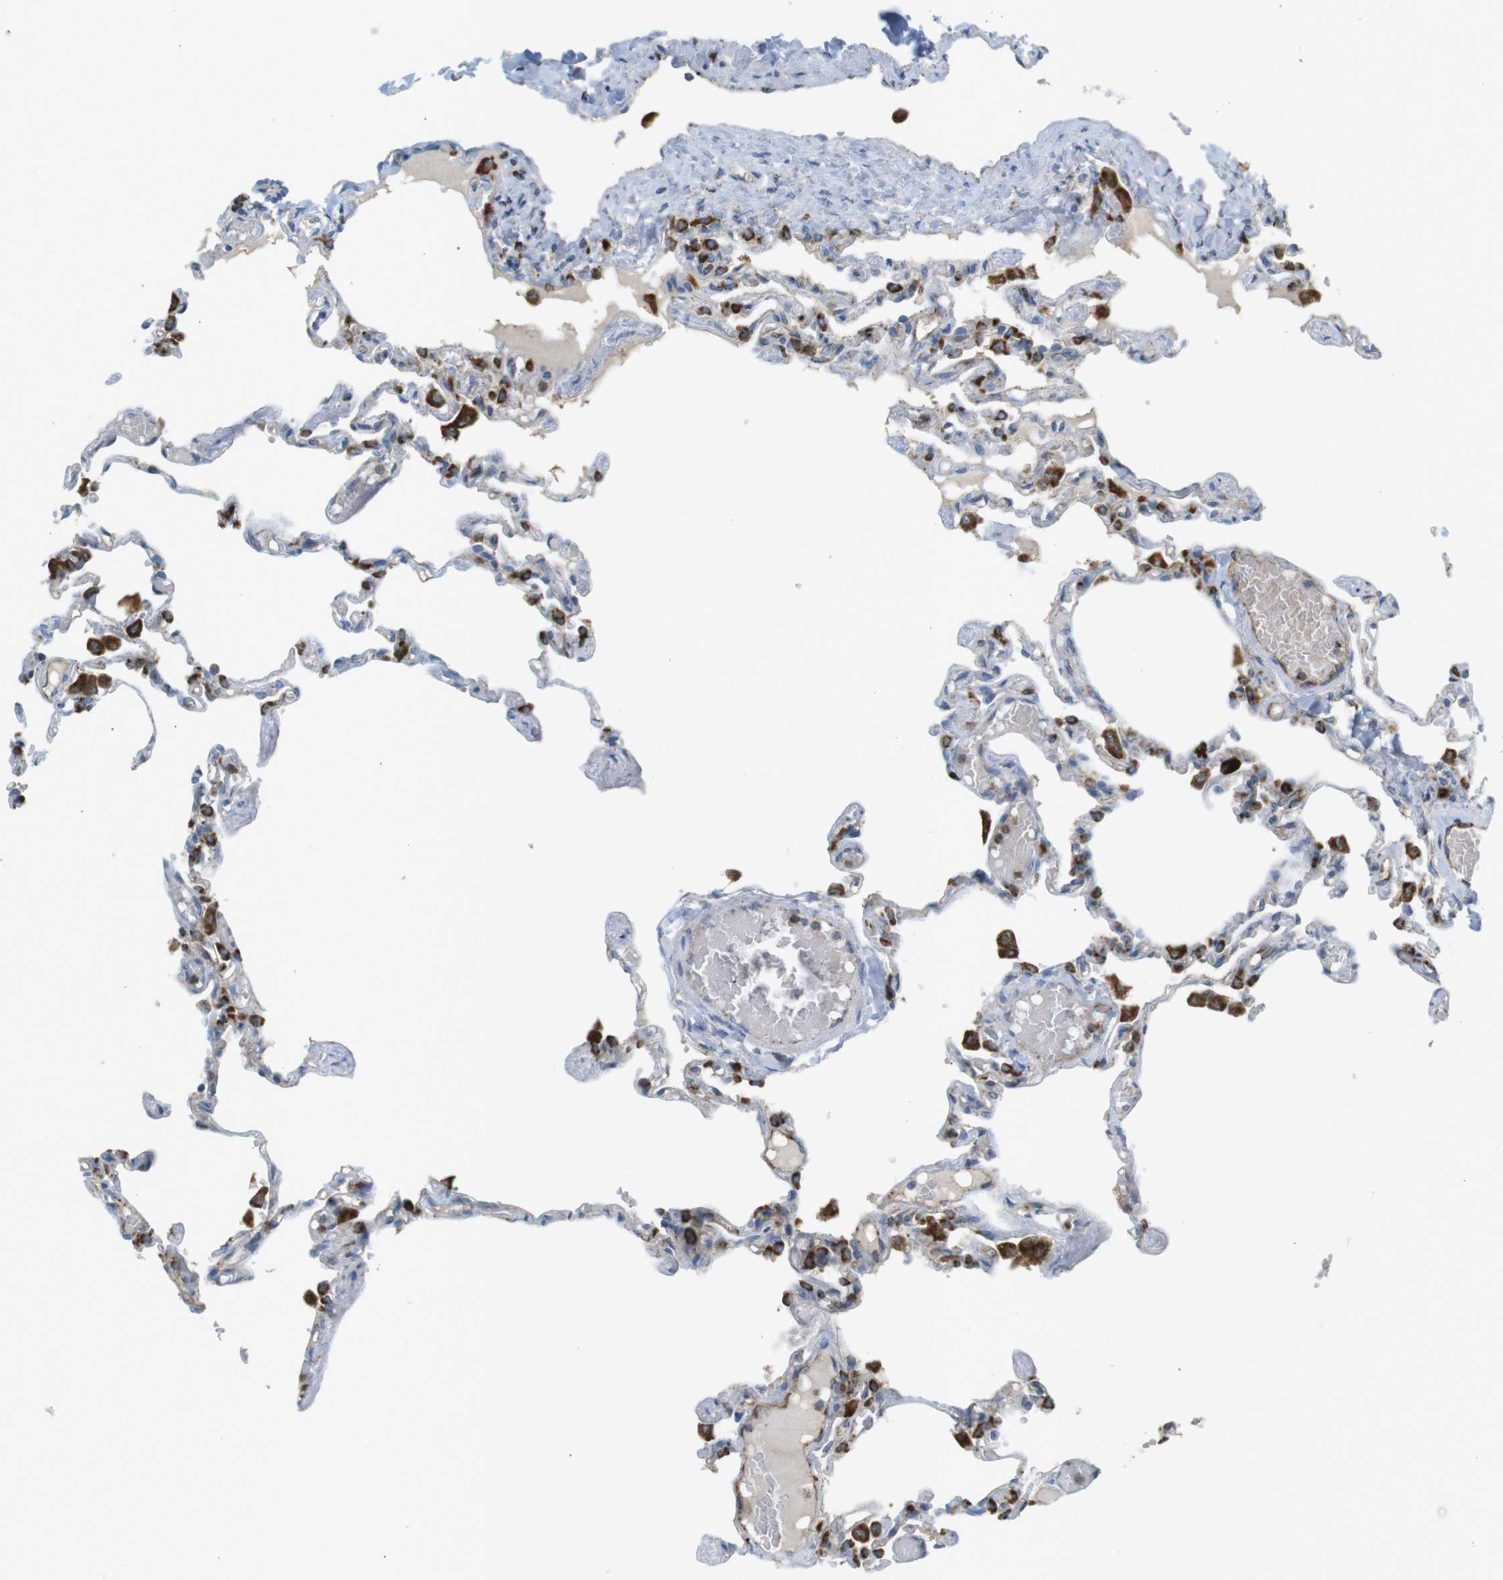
{"staining": {"intensity": "strong", "quantity": "<25%", "location": "cytoplasmic/membranous"}, "tissue": "lung", "cell_type": "Alveolar cells", "image_type": "normal", "snomed": [{"axis": "morphology", "description": "Normal tissue, NOS"}, {"axis": "topography", "description": "Lung"}], "caption": "A photomicrograph of human lung stained for a protein displays strong cytoplasmic/membranous brown staining in alveolar cells.", "gene": "LAMP1", "patient": {"sex": "male", "age": 21}}